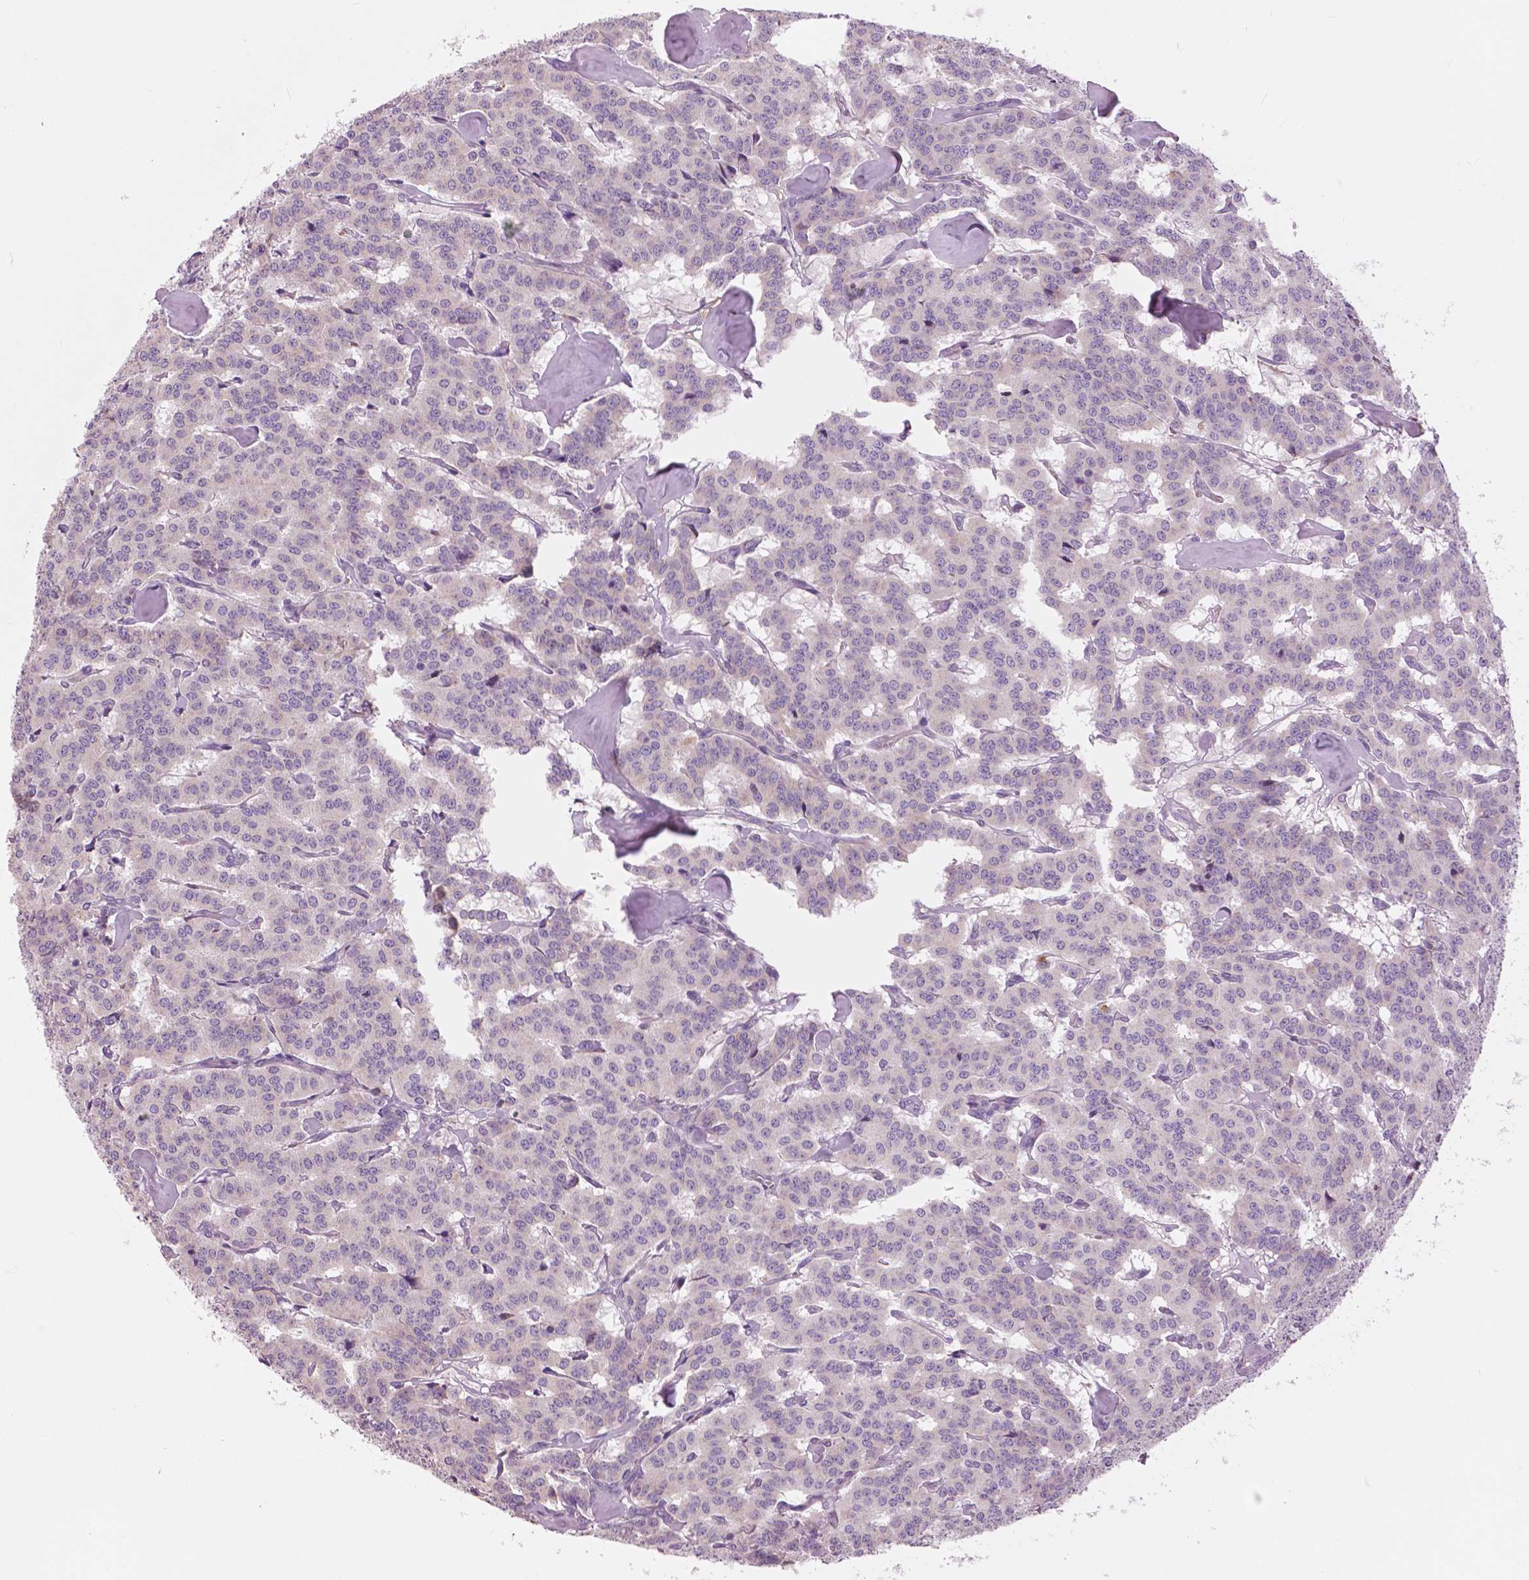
{"staining": {"intensity": "negative", "quantity": "none", "location": "none"}, "tissue": "carcinoid", "cell_type": "Tumor cells", "image_type": "cancer", "snomed": [{"axis": "morphology", "description": "Carcinoid, malignant, NOS"}, {"axis": "topography", "description": "Lung"}], "caption": "Immunohistochemistry histopathology image of neoplastic tissue: human carcinoid stained with DAB displays no significant protein positivity in tumor cells.", "gene": "SERPINI1", "patient": {"sex": "female", "age": 46}}